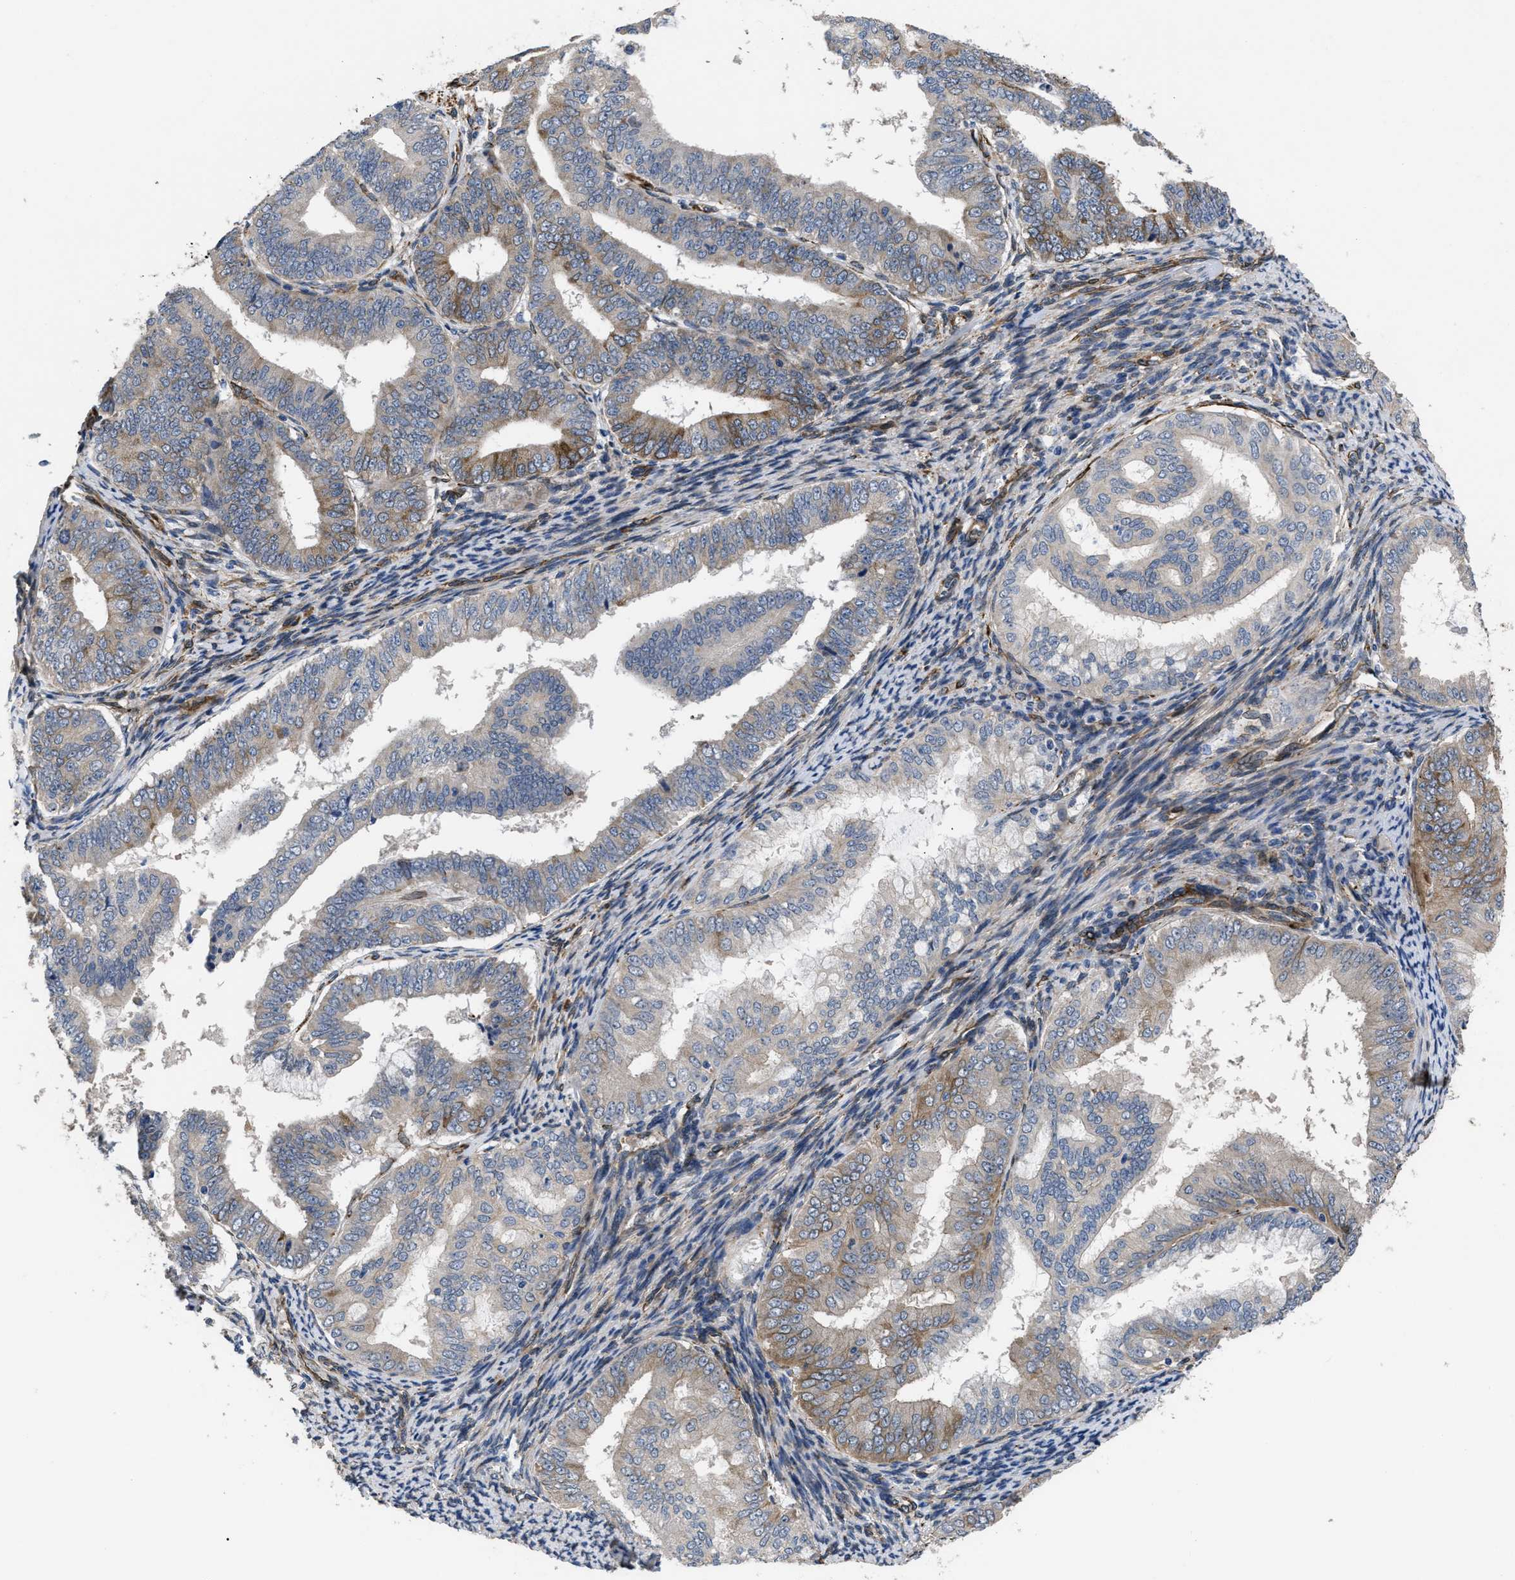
{"staining": {"intensity": "weak", "quantity": "<25%", "location": "cytoplasmic/membranous"}, "tissue": "endometrial cancer", "cell_type": "Tumor cells", "image_type": "cancer", "snomed": [{"axis": "morphology", "description": "Adenocarcinoma, NOS"}, {"axis": "topography", "description": "Endometrium"}], "caption": "The image shows no significant expression in tumor cells of adenocarcinoma (endometrial).", "gene": "SQLE", "patient": {"sex": "female", "age": 63}}